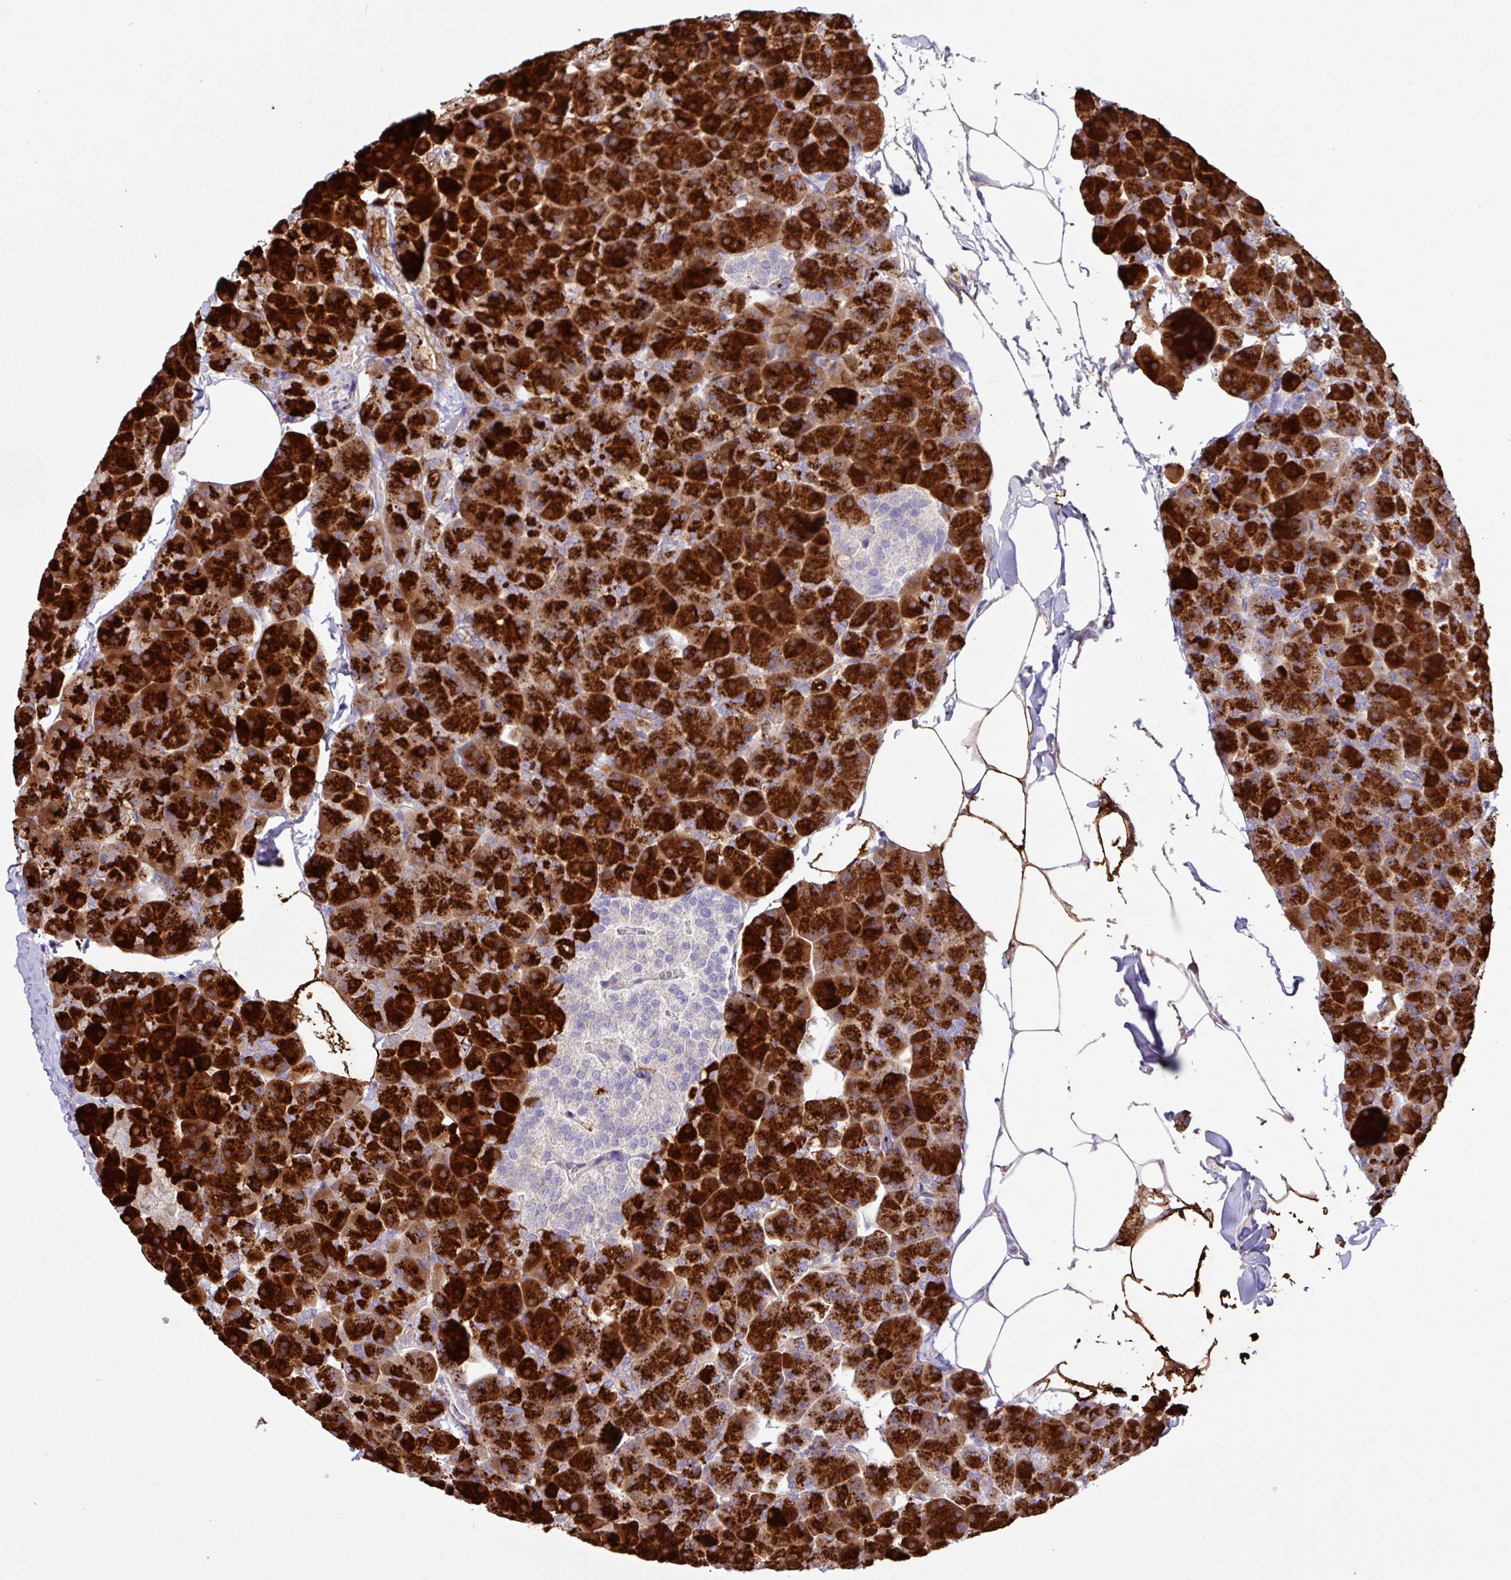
{"staining": {"intensity": "strong", "quantity": ">75%", "location": "cytoplasmic/membranous"}, "tissue": "pancreas", "cell_type": "Exocrine glandular cells", "image_type": "normal", "snomed": [{"axis": "morphology", "description": "Normal tissue, NOS"}, {"axis": "topography", "description": "Pancreas"}], "caption": "A high amount of strong cytoplasmic/membranous expression is seen in approximately >75% of exocrine glandular cells in unremarkable pancreas. Nuclei are stained in blue.", "gene": "MRM2", "patient": {"sex": "male", "age": 35}}